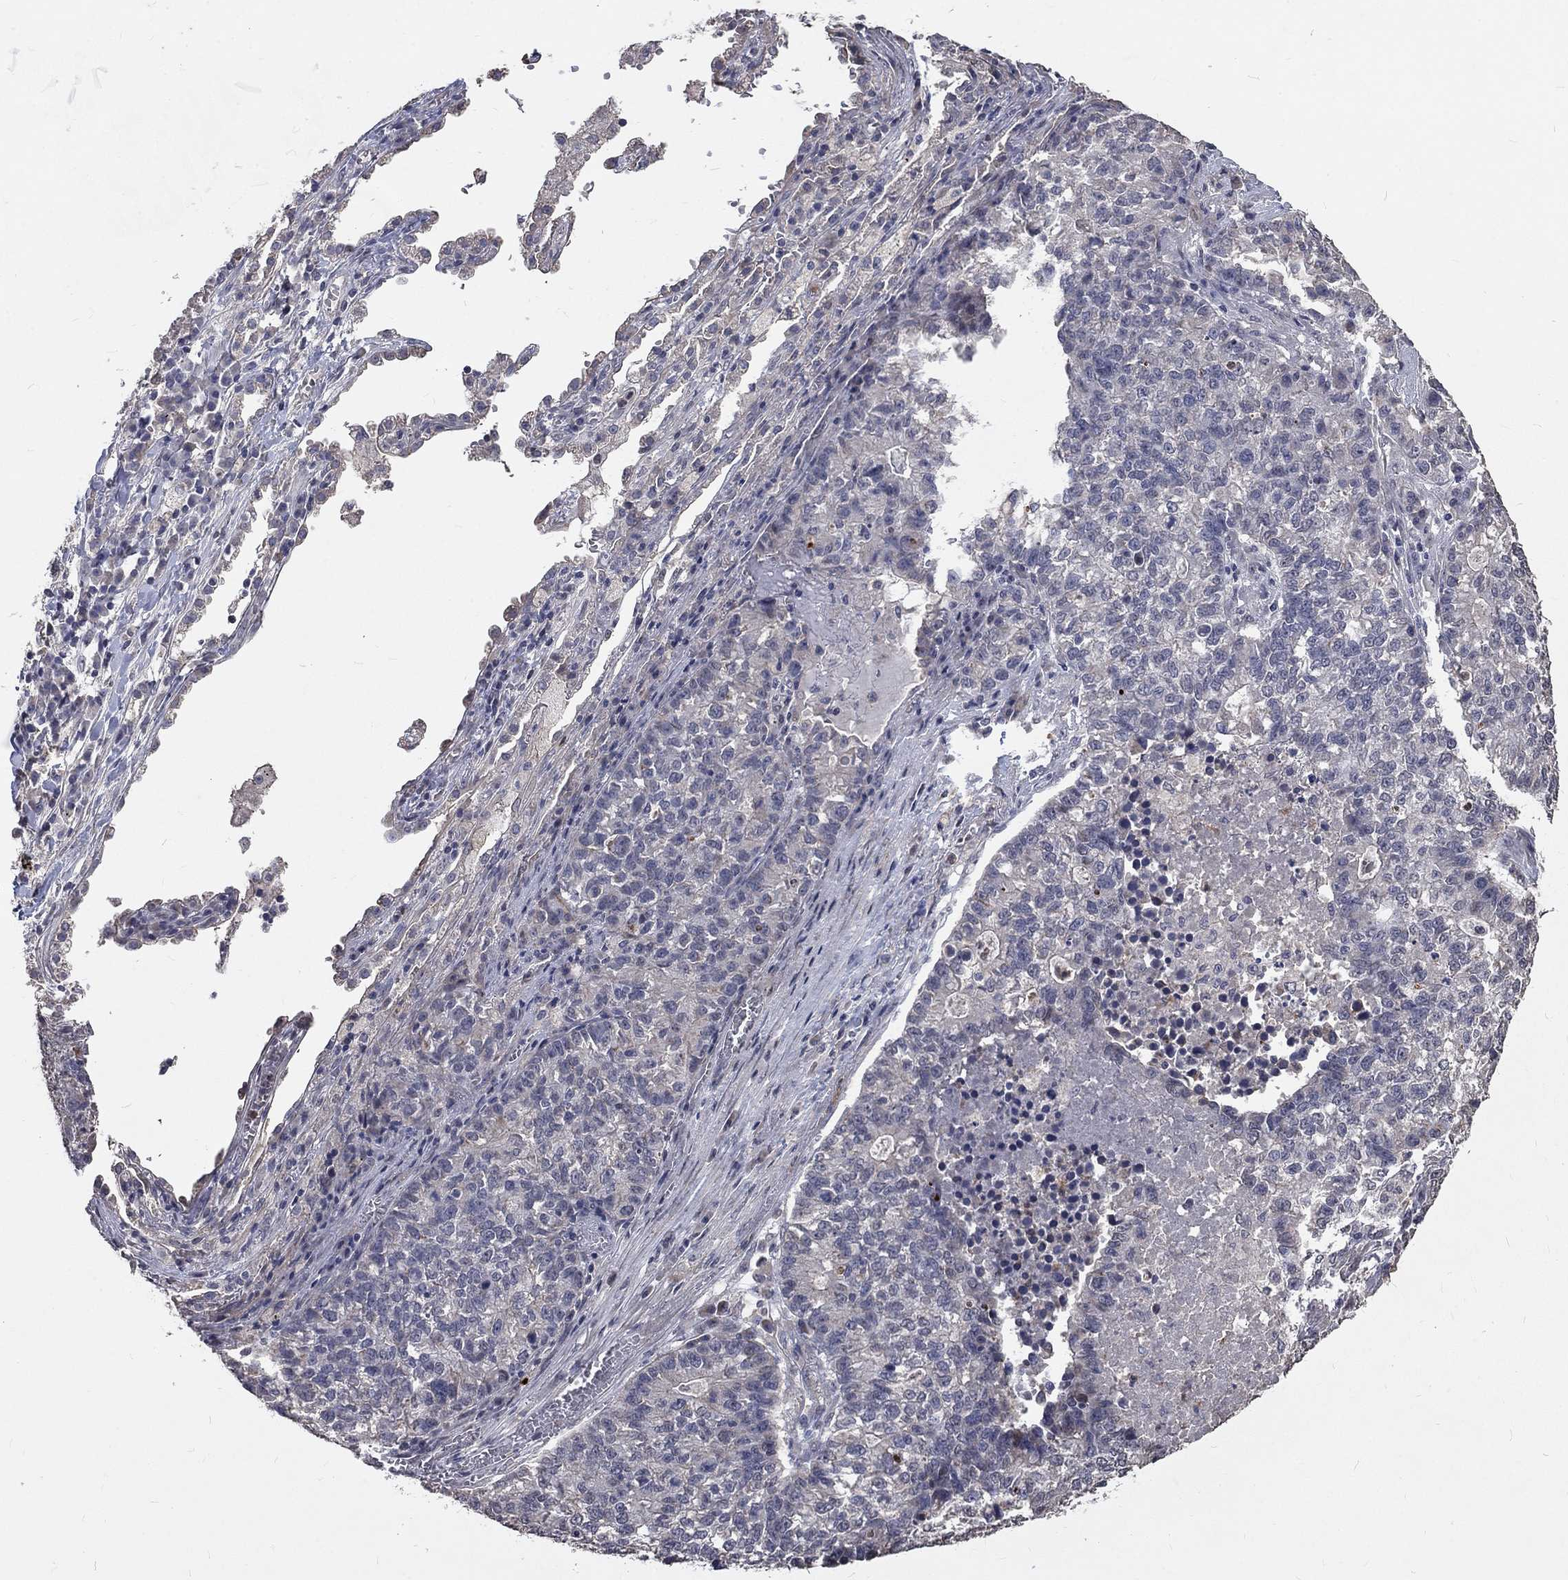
{"staining": {"intensity": "negative", "quantity": "none", "location": "none"}, "tissue": "lung cancer", "cell_type": "Tumor cells", "image_type": "cancer", "snomed": [{"axis": "morphology", "description": "Adenocarcinoma, NOS"}, {"axis": "topography", "description": "Lung"}], "caption": "This is an immunohistochemistry micrograph of lung adenocarcinoma. There is no staining in tumor cells.", "gene": "CHST5", "patient": {"sex": "male", "age": 57}}